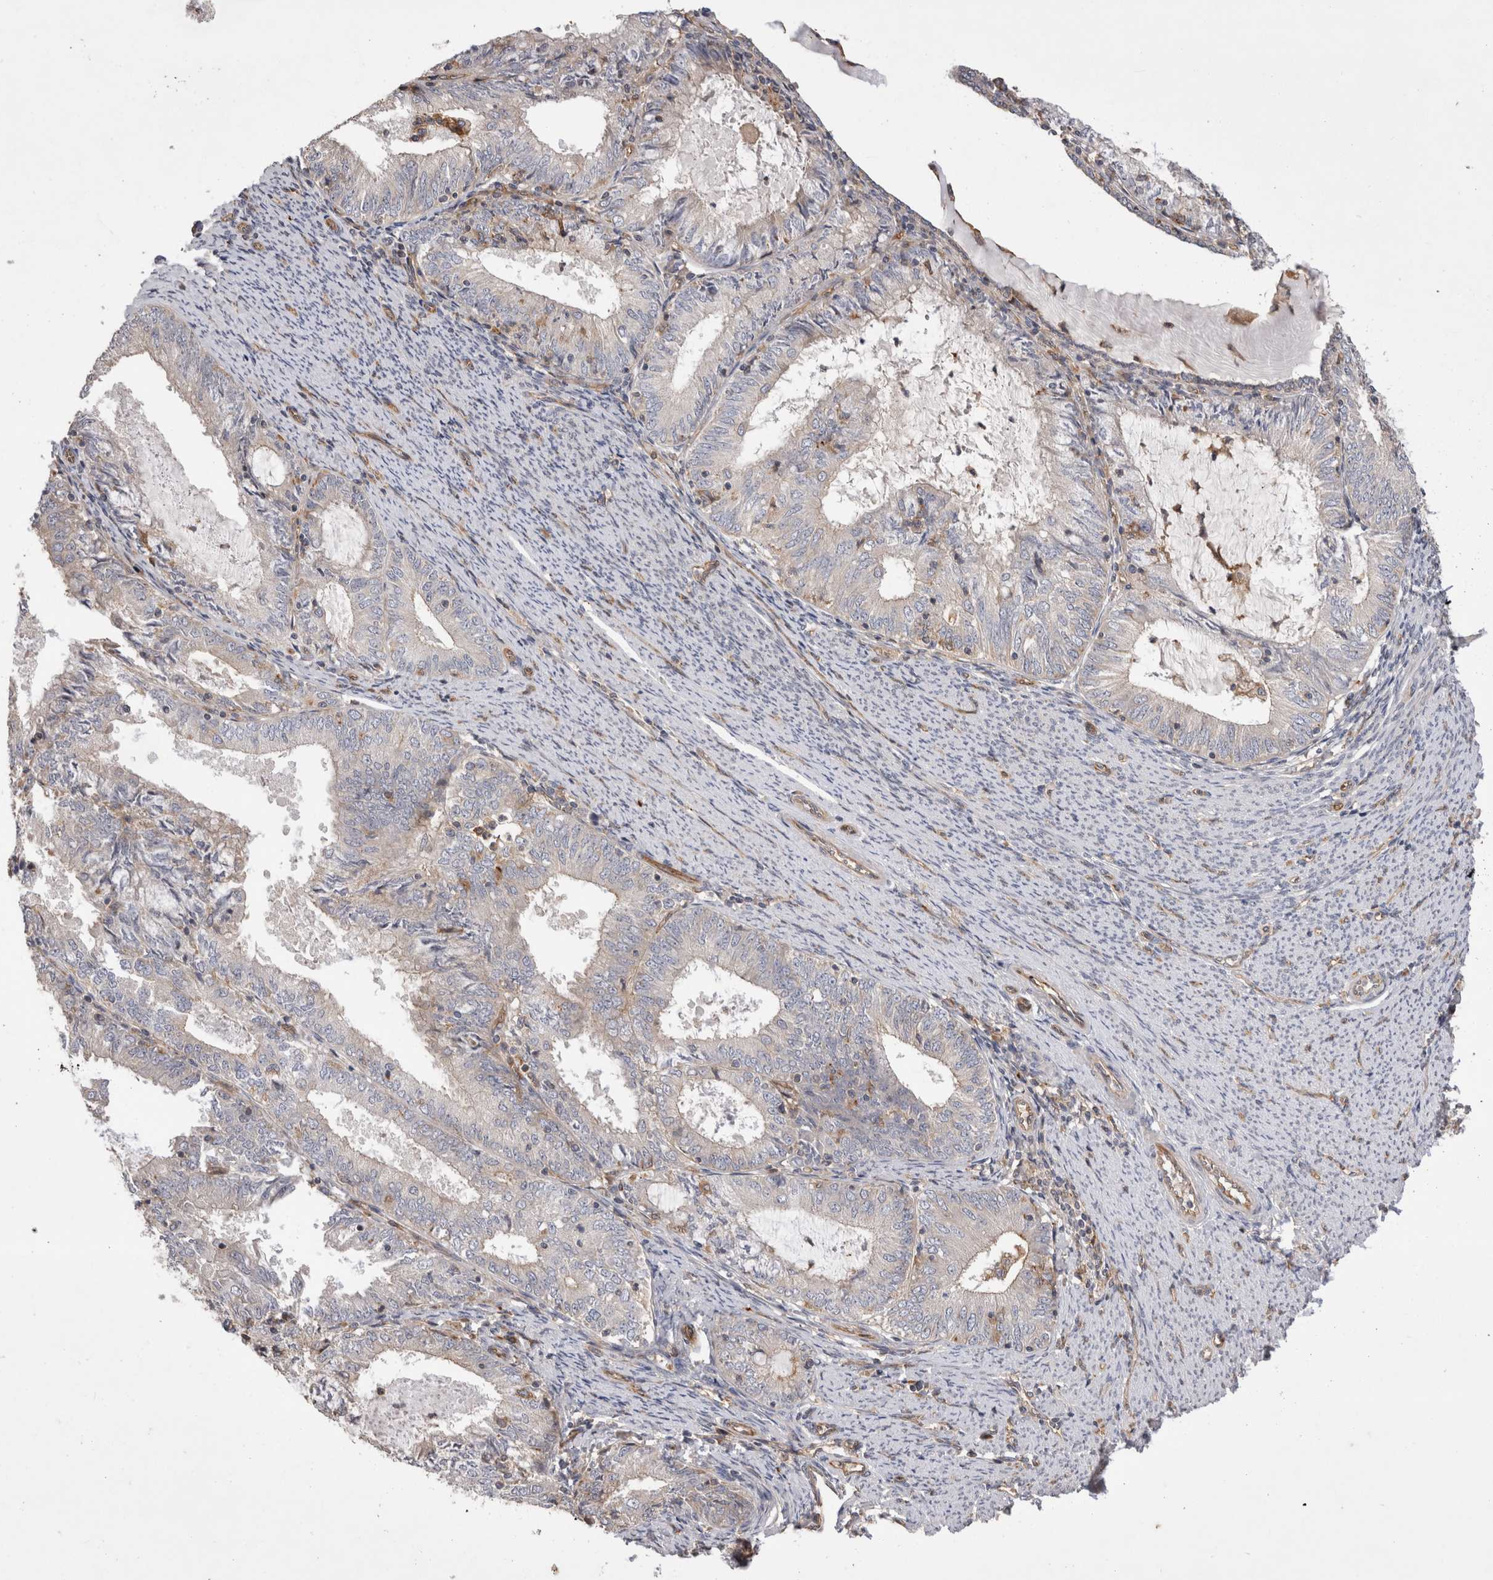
{"staining": {"intensity": "weak", "quantity": "<25%", "location": "cytoplasmic/membranous"}, "tissue": "endometrial cancer", "cell_type": "Tumor cells", "image_type": "cancer", "snomed": [{"axis": "morphology", "description": "Adenocarcinoma, NOS"}, {"axis": "topography", "description": "Endometrium"}], "caption": "Immunohistochemical staining of human endometrial cancer (adenocarcinoma) reveals no significant positivity in tumor cells.", "gene": "BNIP2", "patient": {"sex": "female", "age": 57}}